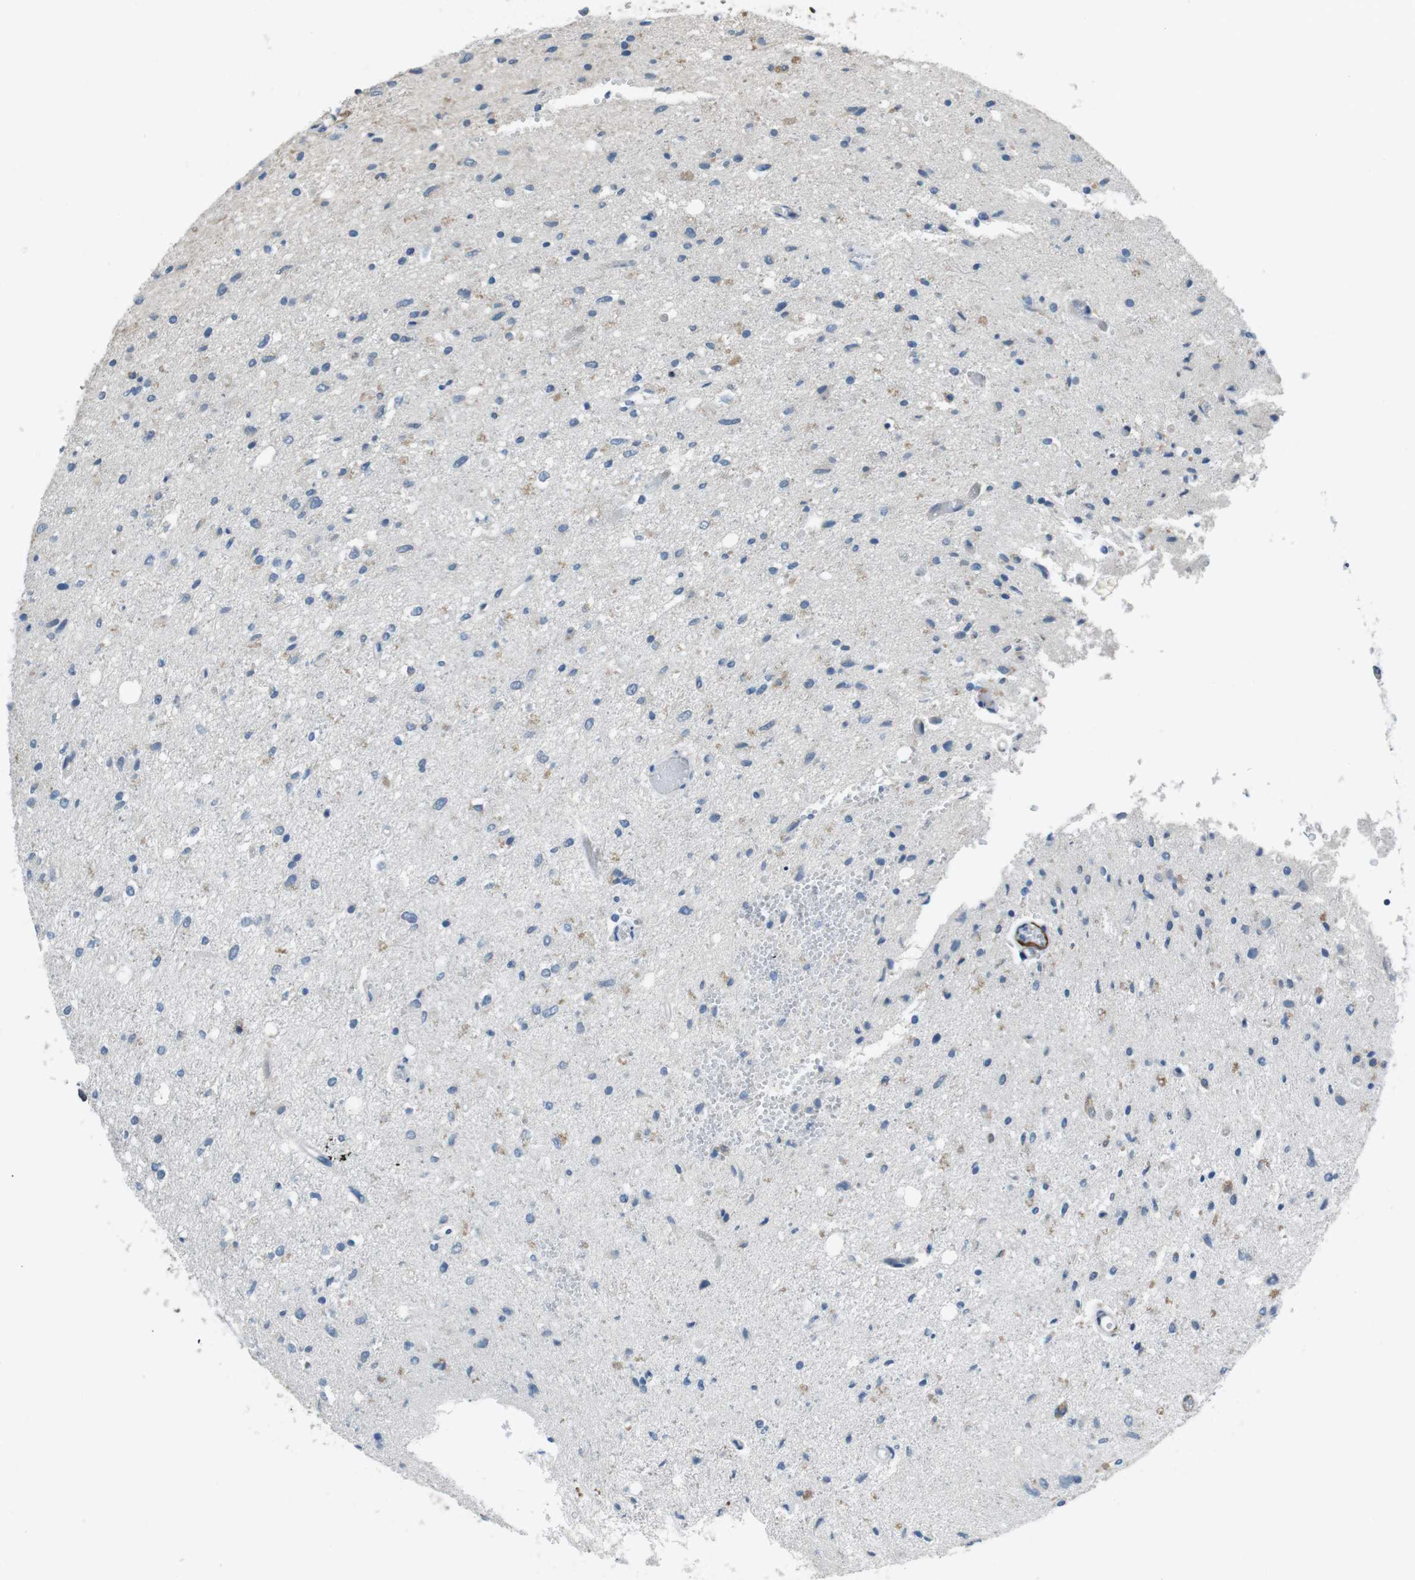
{"staining": {"intensity": "weak", "quantity": "<25%", "location": "nuclear"}, "tissue": "glioma", "cell_type": "Tumor cells", "image_type": "cancer", "snomed": [{"axis": "morphology", "description": "Glioma, malignant, Low grade"}, {"axis": "topography", "description": "Brain"}], "caption": "Low-grade glioma (malignant) was stained to show a protein in brown. There is no significant expression in tumor cells. (DAB (3,3'-diaminobenzidine) IHC with hematoxylin counter stain).", "gene": "PBRM1", "patient": {"sex": "male", "age": 77}}